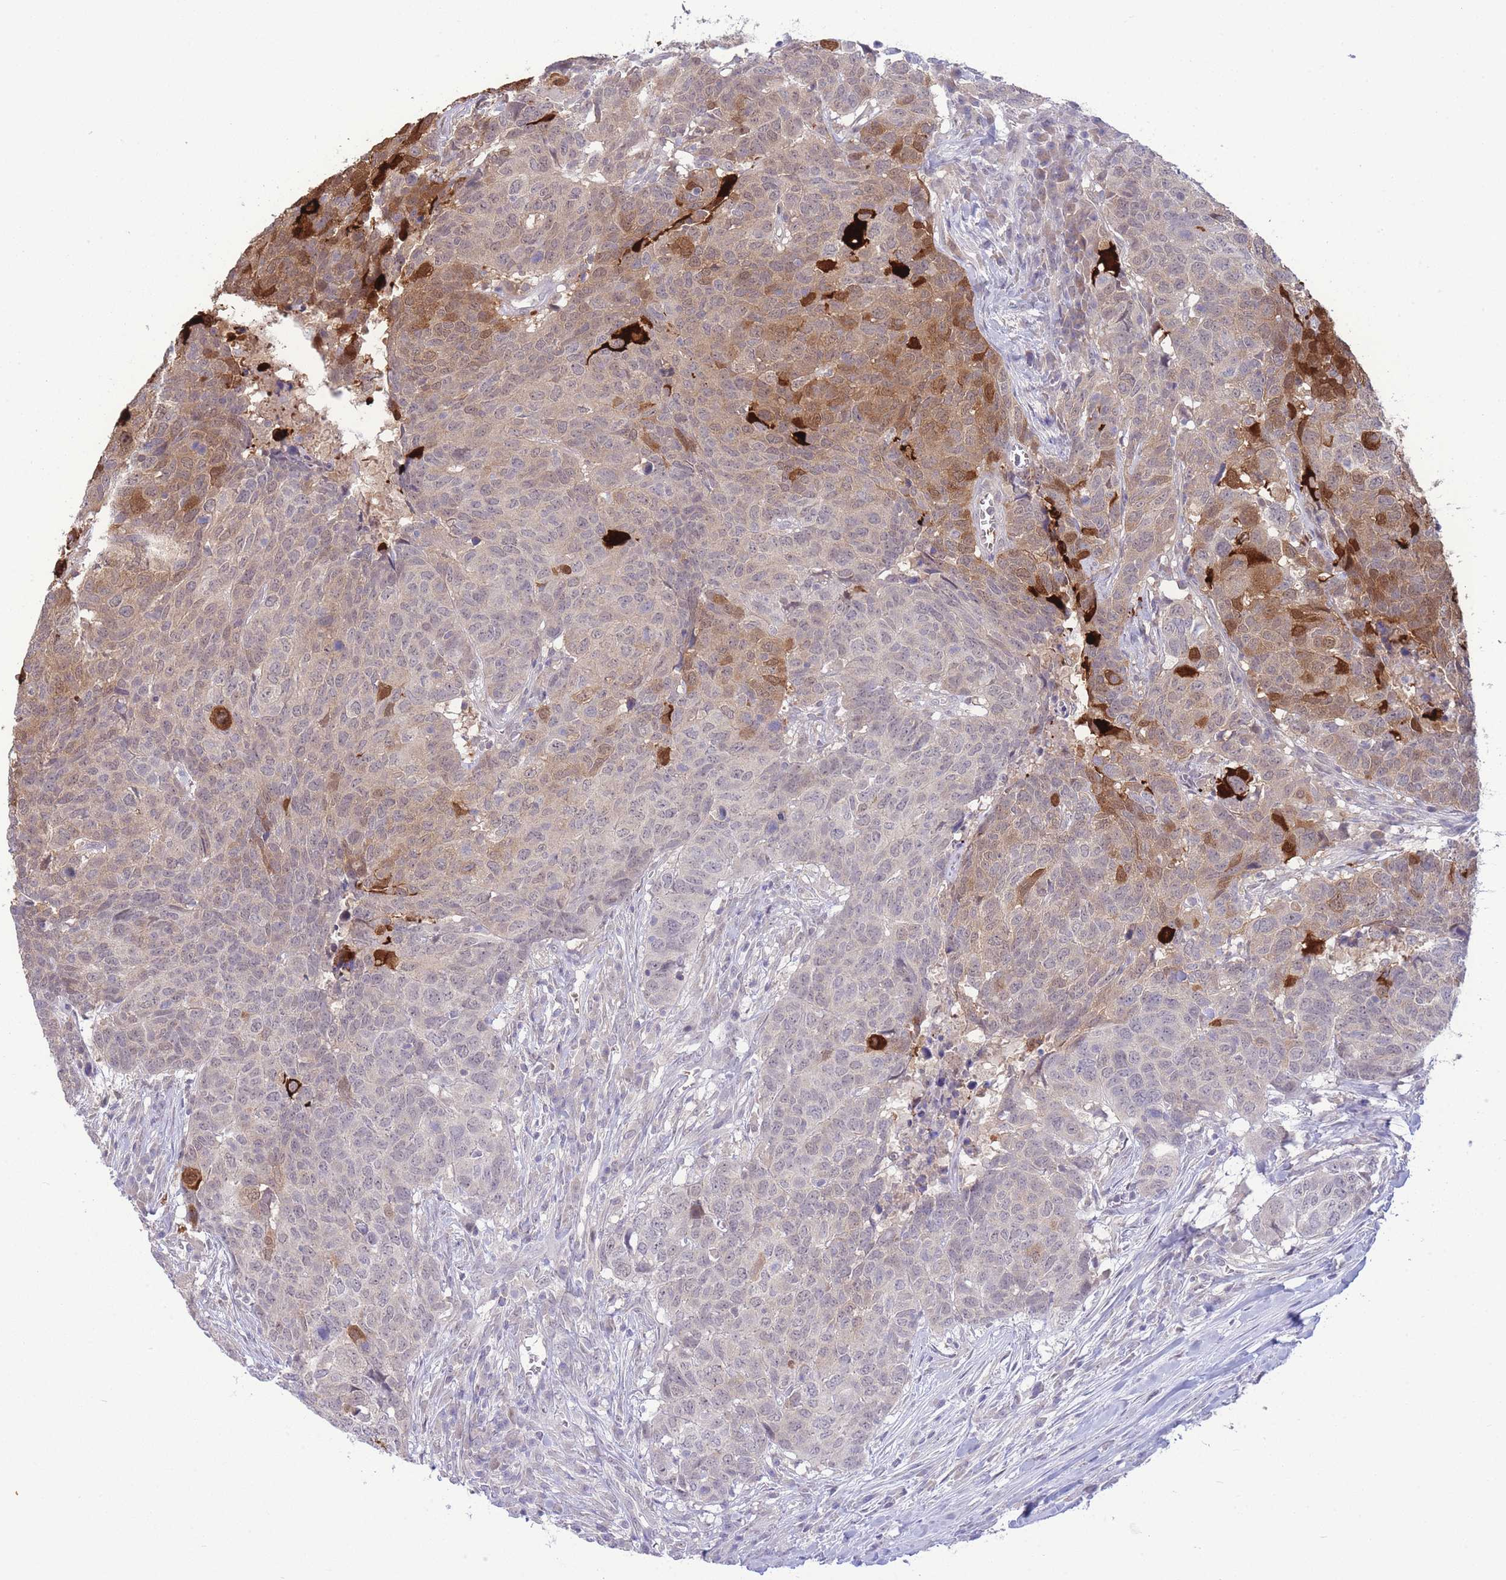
{"staining": {"intensity": "moderate", "quantity": "<25%", "location": "cytoplasmic/membranous"}, "tissue": "head and neck cancer", "cell_type": "Tumor cells", "image_type": "cancer", "snomed": [{"axis": "morphology", "description": "Normal tissue, NOS"}, {"axis": "morphology", "description": "Squamous cell carcinoma, NOS"}, {"axis": "topography", "description": "Skeletal muscle"}, {"axis": "topography", "description": "Vascular tissue"}, {"axis": "topography", "description": "Peripheral nerve tissue"}, {"axis": "topography", "description": "Head-Neck"}], "caption": "A histopathology image showing moderate cytoplasmic/membranous positivity in approximately <25% of tumor cells in head and neck cancer, as visualized by brown immunohistochemical staining.", "gene": "FBXO46", "patient": {"sex": "male", "age": 66}}